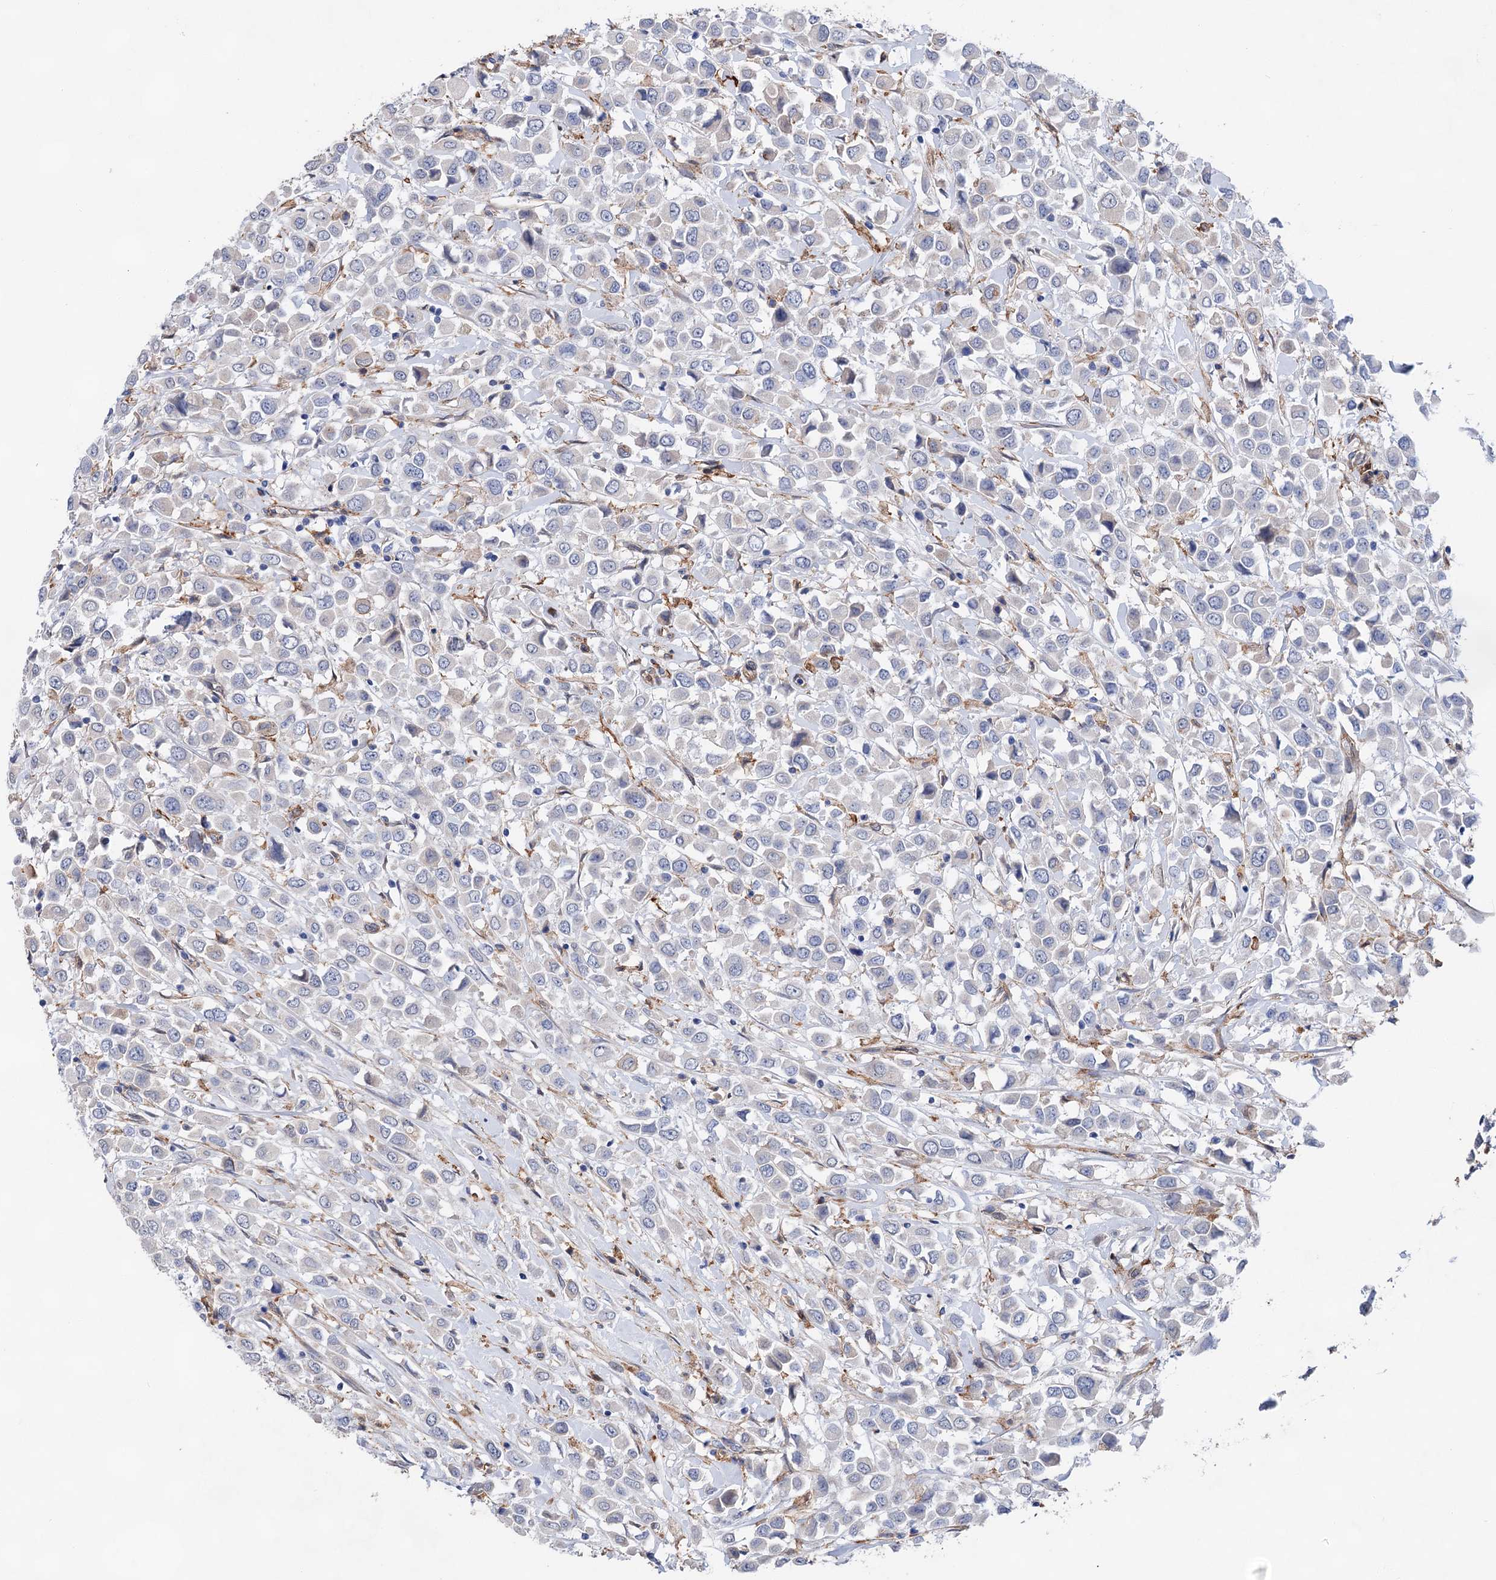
{"staining": {"intensity": "negative", "quantity": "none", "location": "none"}, "tissue": "breast cancer", "cell_type": "Tumor cells", "image_type": "cancer", "snomed": [{"axis": "morphology", "description": "Duct carcinoma"}, {"axis": "topography", "description": "Breast"}], "caption": "High power microscopy image of an IHC image of invasive ductal carcinoma (breast), revealing no significant positivity in tumor cells.", "gene": "TMTC3", "patient": {"sex": "female", "age": 61}}